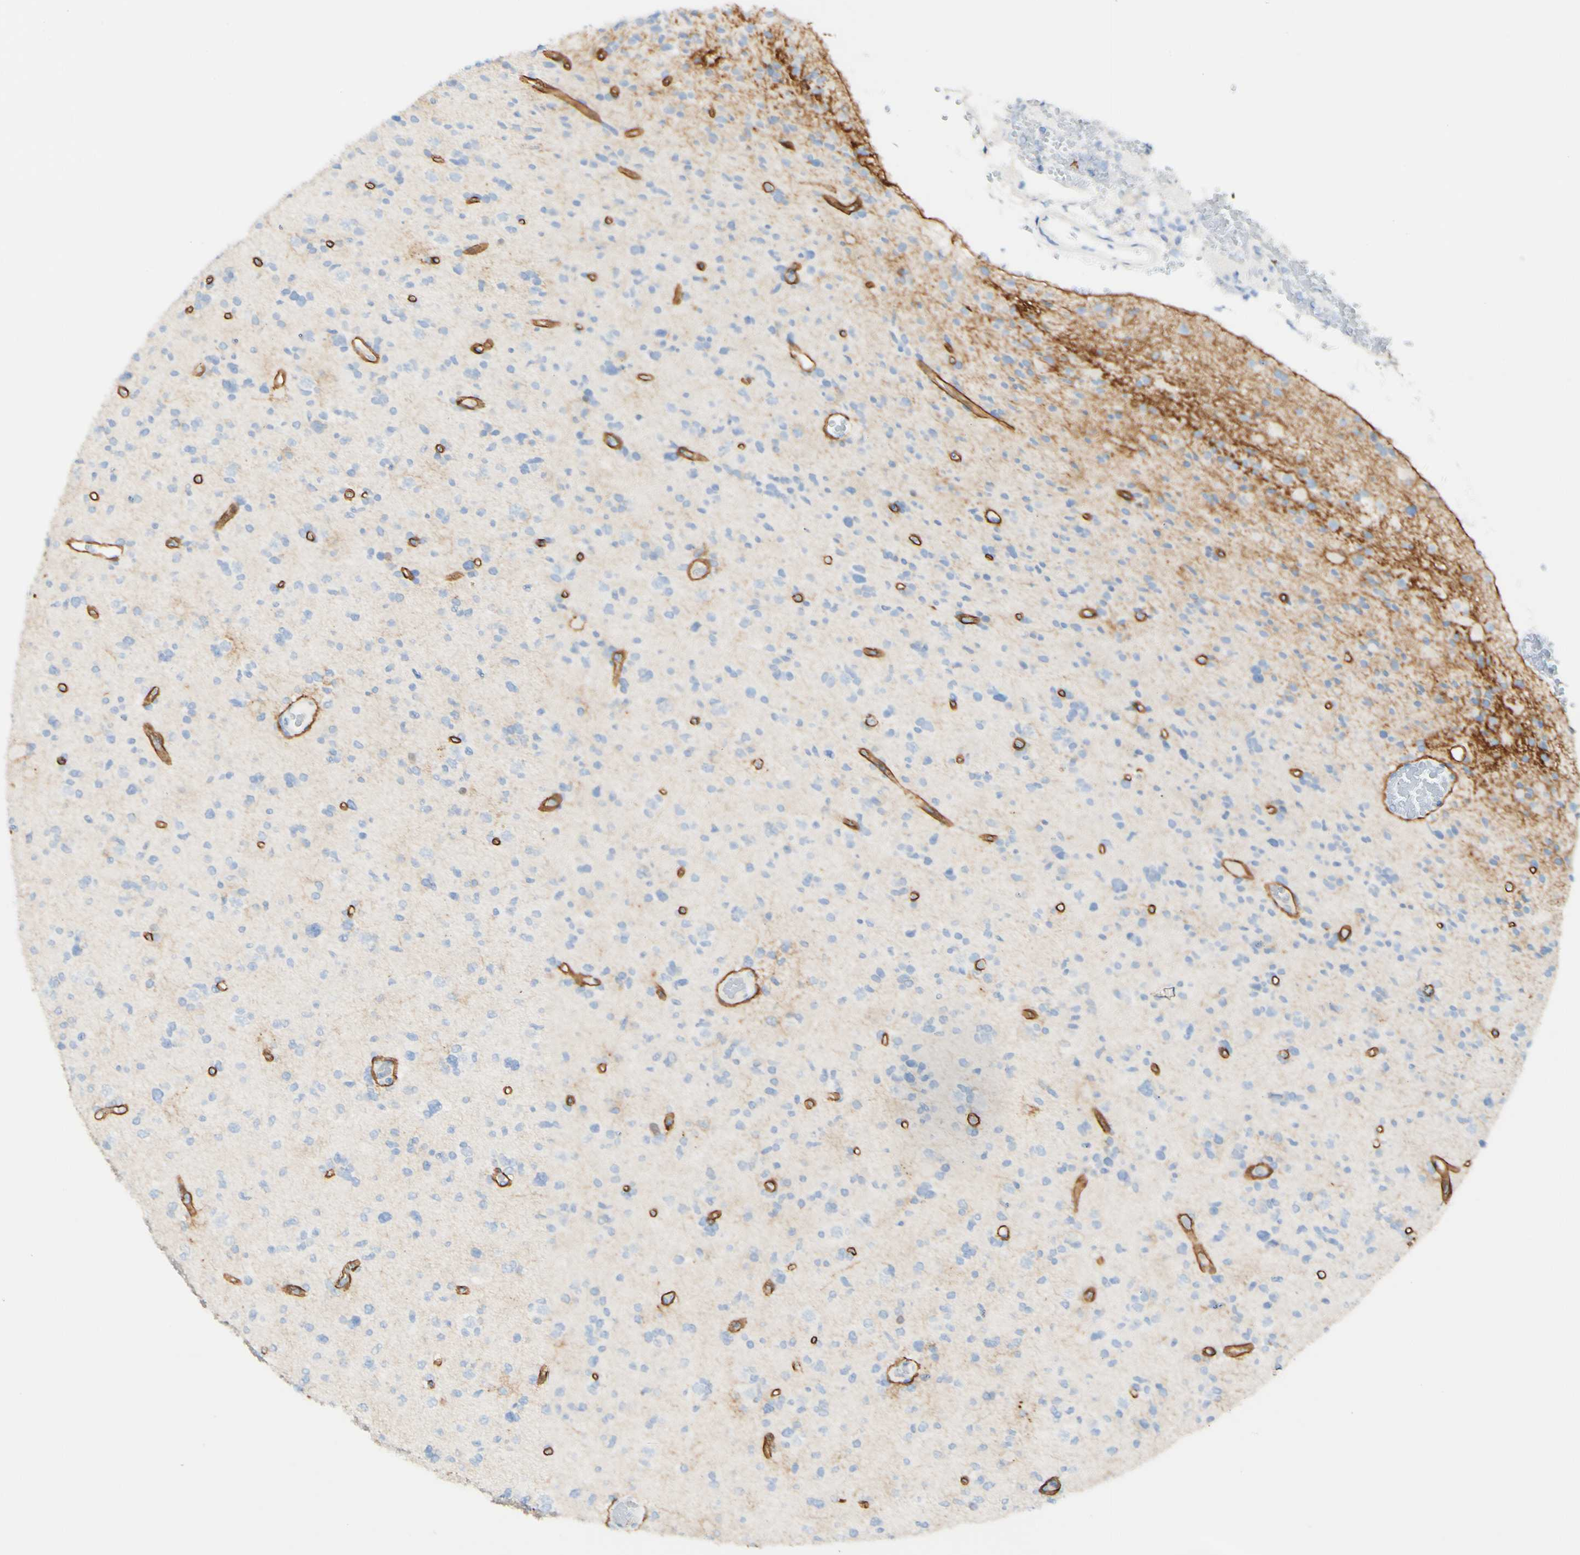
{"staining": {"intensity": "negative", "quantity": "none", "location": "none"}, "tissue": "glioma", "cell_type": "Tumor cells", "image_type": "cancer", "snomed": [{"axis": "morphology", "description": "Glioma, malignant, Low grade"}, {"axis": "topography", "description": "Brain"}], "caption": "Glioma was stained to show a protein in brown. There is no significant positivity in tumor cells.", "gene": "FGF4", "patient": {"sex": "female", "age": 22}}